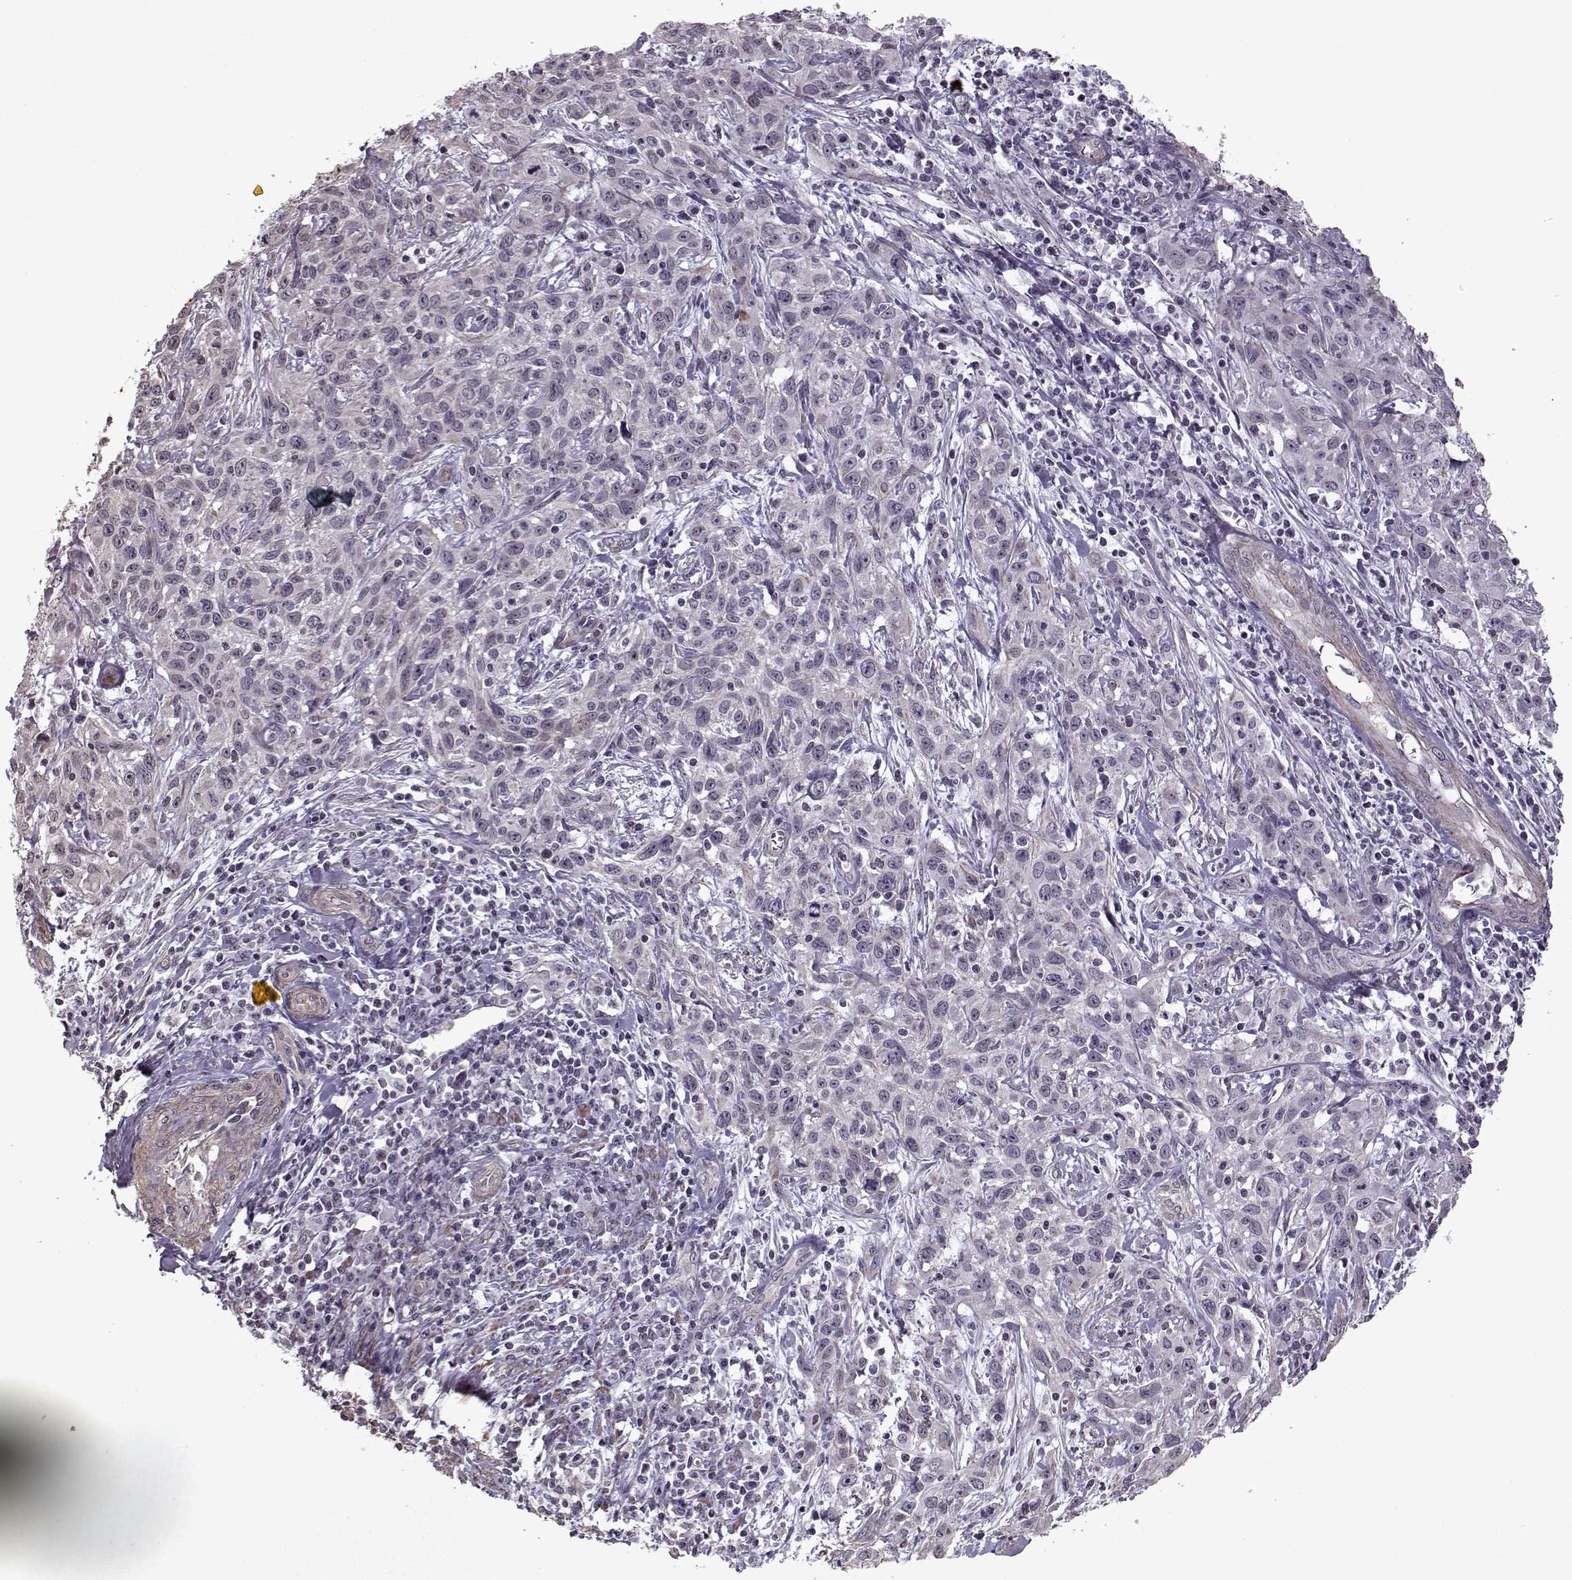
{"staining": {"intensity": "negative", "quantity": "none", "location": "none"}, "tissue": "cervical cancer", "cell_type": "Tumor cells", "image_type": "cancer", "snomed": [{"axis": "morphology", "description": "Squamous cell carcinoma, NOS"}, {"axis": "topography", "description": "Cervix"}], "caption": "There is no significant positivity in tumor cells of cervical cancer.", "gene": "KRT9", "patient": {"sex": "female", "age": 38}}